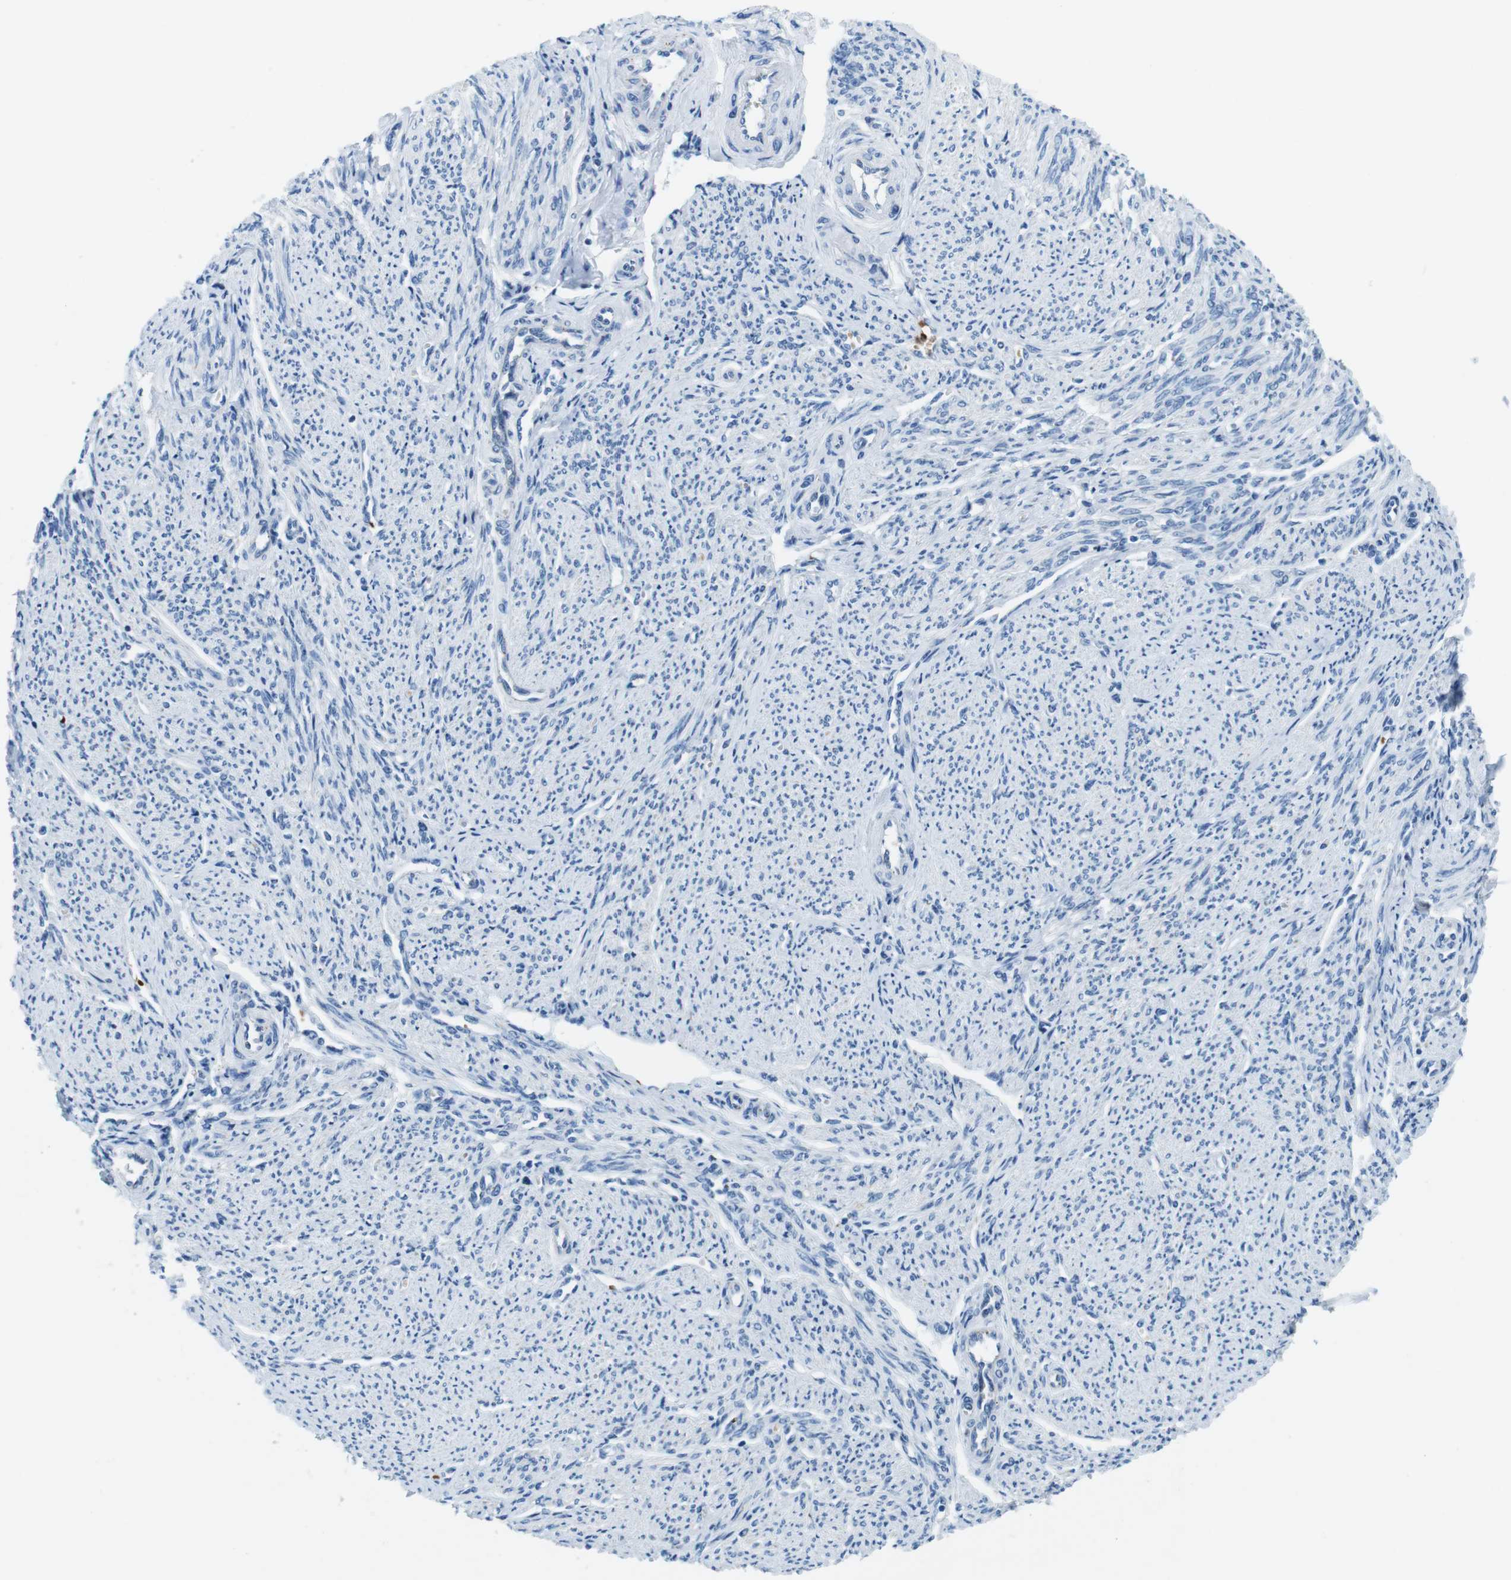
{"staining": {"intensity": "negative", "quantity": "none", "location": "none"}, "tissue": "smooth muscle", "cell_type": "Smooth muscle cells", "image_type": "normal", "snomed": [{"axis": "morphology", "description": "Normal tissue, NOS"}, {"axis": "topography", "description": "Smooth muscle"}], "caption": "Smooth muscle stained for a protein using IHC reveals no staining smooth muscle cells.", "gene": "TFAP2C", "patient": {"sex": "female", "age": 65}}